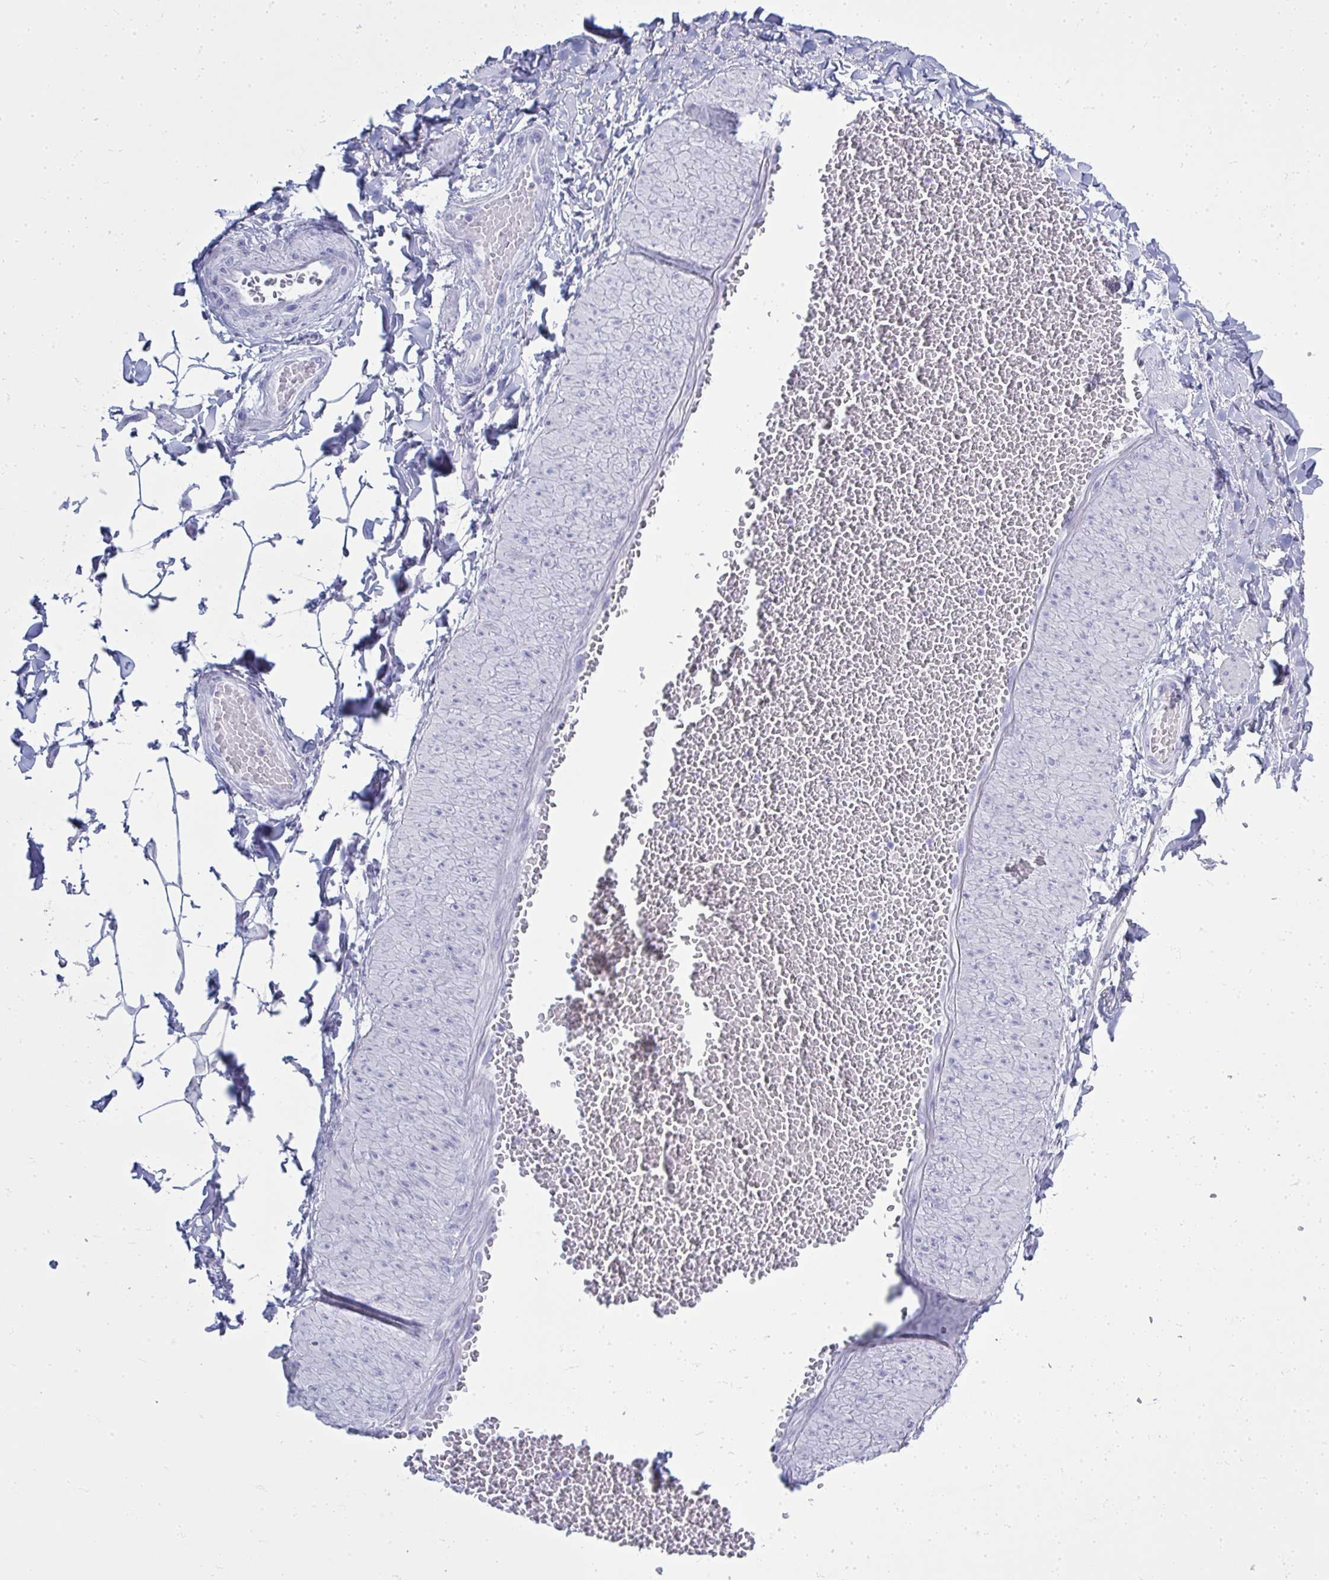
{"staining": {"intensity": "negative", "quantity": "none", "location": "none"}, "tissue": "adipose tissue", "cell_type": "Adipocytes", "image_type": "normal", "snomed": [{"axis": "morphology", "description": "Normal tissue, NOS"}, {"axis": "topography", "description": "Epididymis"}, {"axis": "topography", "description": "Peripheral nerve tissue"}], "caption": "The image demonstrates no staining of adipocytes in benign adipose tissue. (Stains: DAB (3,3'-diaminobenzidine) IHC with hematoxylin counter stain, Microscopy: brightfield microscopy at high magnification).", "gene": "QDPR", "patient": {"sex": "male", "age": 32}}